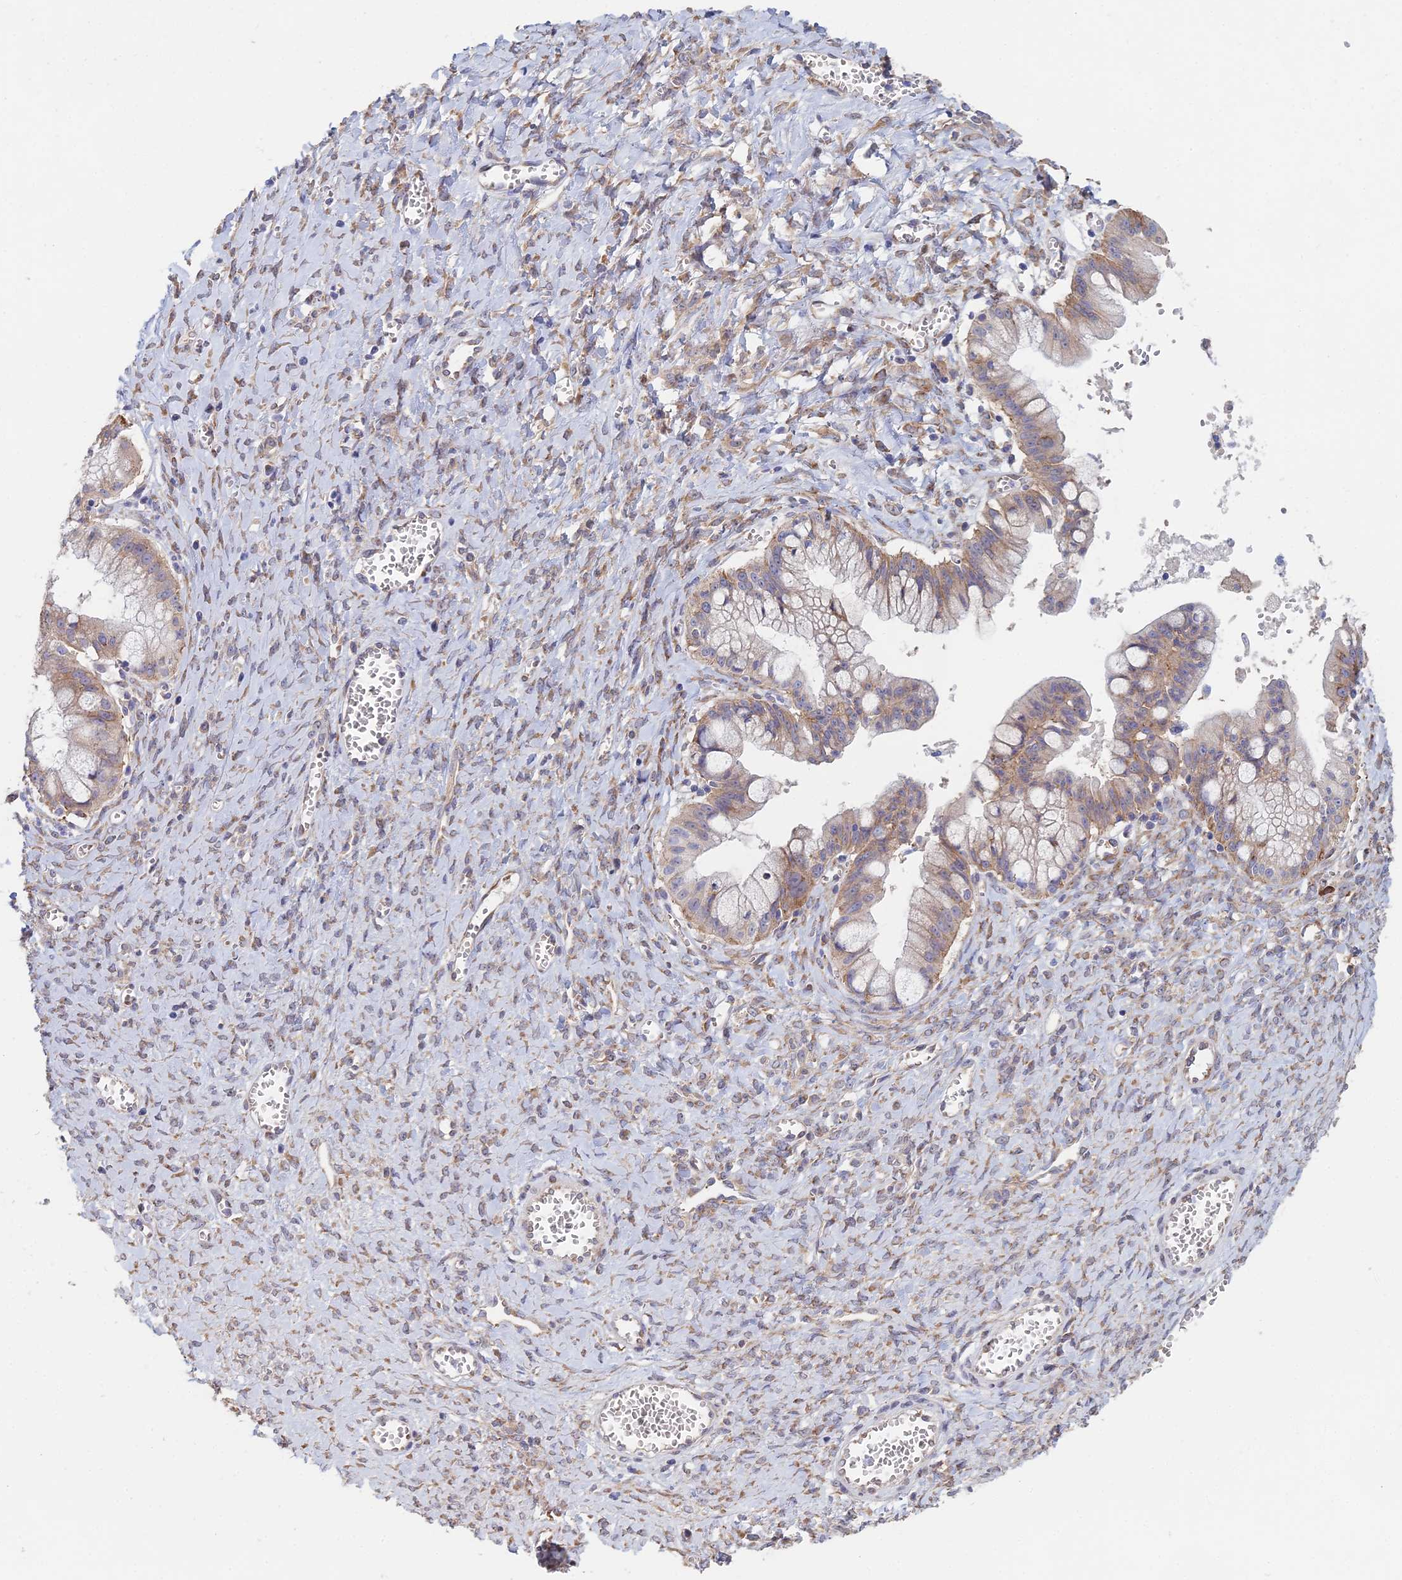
{"staining": {"intensity": "weak", "quantity": "<25%", "location": "cytoplasmic/membranous"}, "tissue": "ovarian cancer", "cell_type": "Tumor cells", "image_type": "cancer", "snomed": [{"axis": "morphology", "description": "Cystadenocarcinoma, mucinous, NOS"}, {"axis": "topography", "description": "Ovary"}], "caption": "The immunohistochemistry (IHC) micrograph has no significant positivity in tumor cells of ovarian mucinous cystadenocarcinoma tissue.", "gene": "ELOF1", "patient": {"sex": "female", "age": 70}}